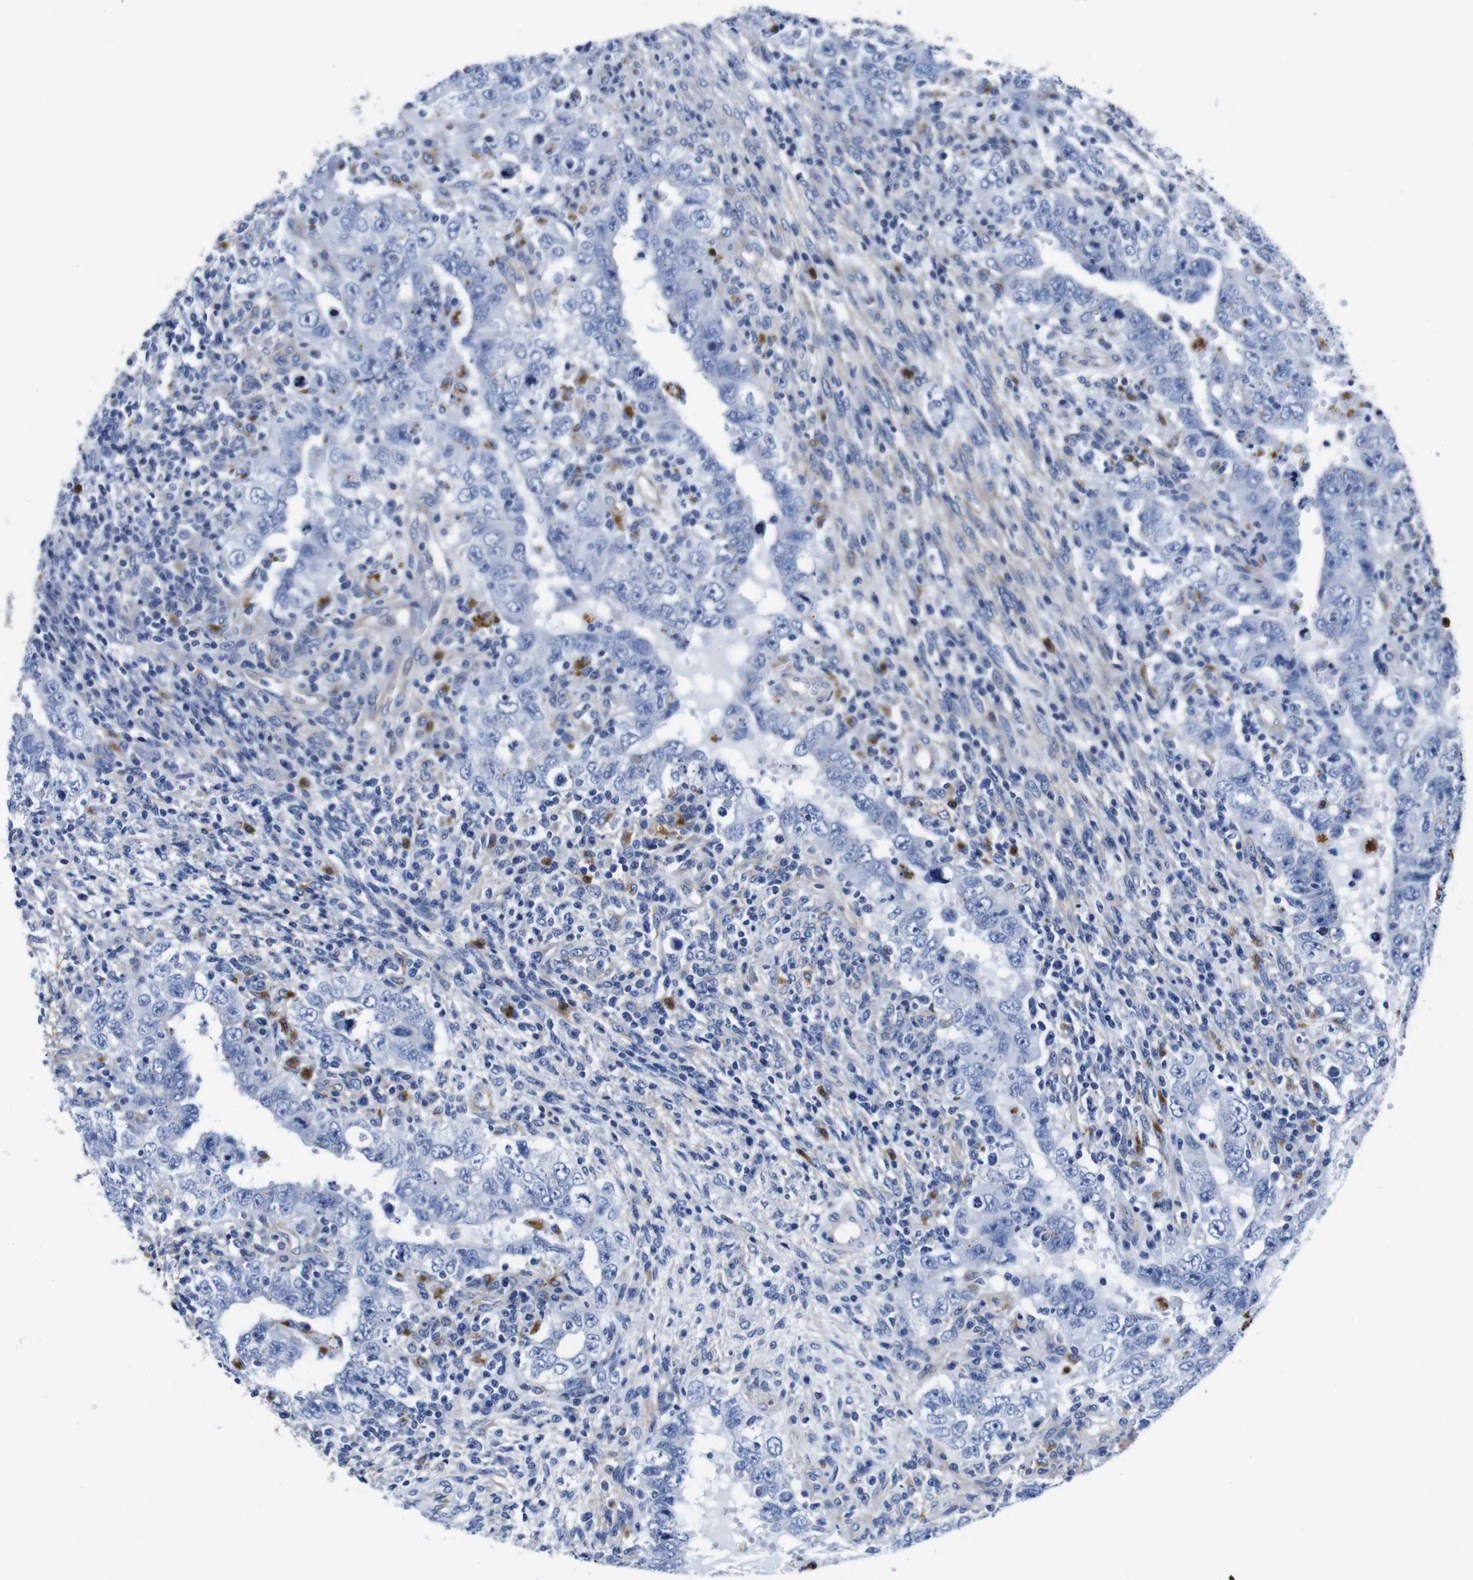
{"staining": {"intensity": "negative", "quantity": "none", "location": "none"}, "tissue": "testis cancer", "cell_type": "Tumor cells", "image_type": "cancer", "snomed": [{"axis": "morphology", "description": "Carcinoma, Embryonal, NOS"}, {"axis": "topography", "description": "Testis"}], "caption": "Immunohistochemistry (IHC) histopathology image of human testis cancer stained for a protein (brown), which shows no staining in tumor cells.", "gene": "GIMAP2", "patient": {"sex": "male", "age": 26}}